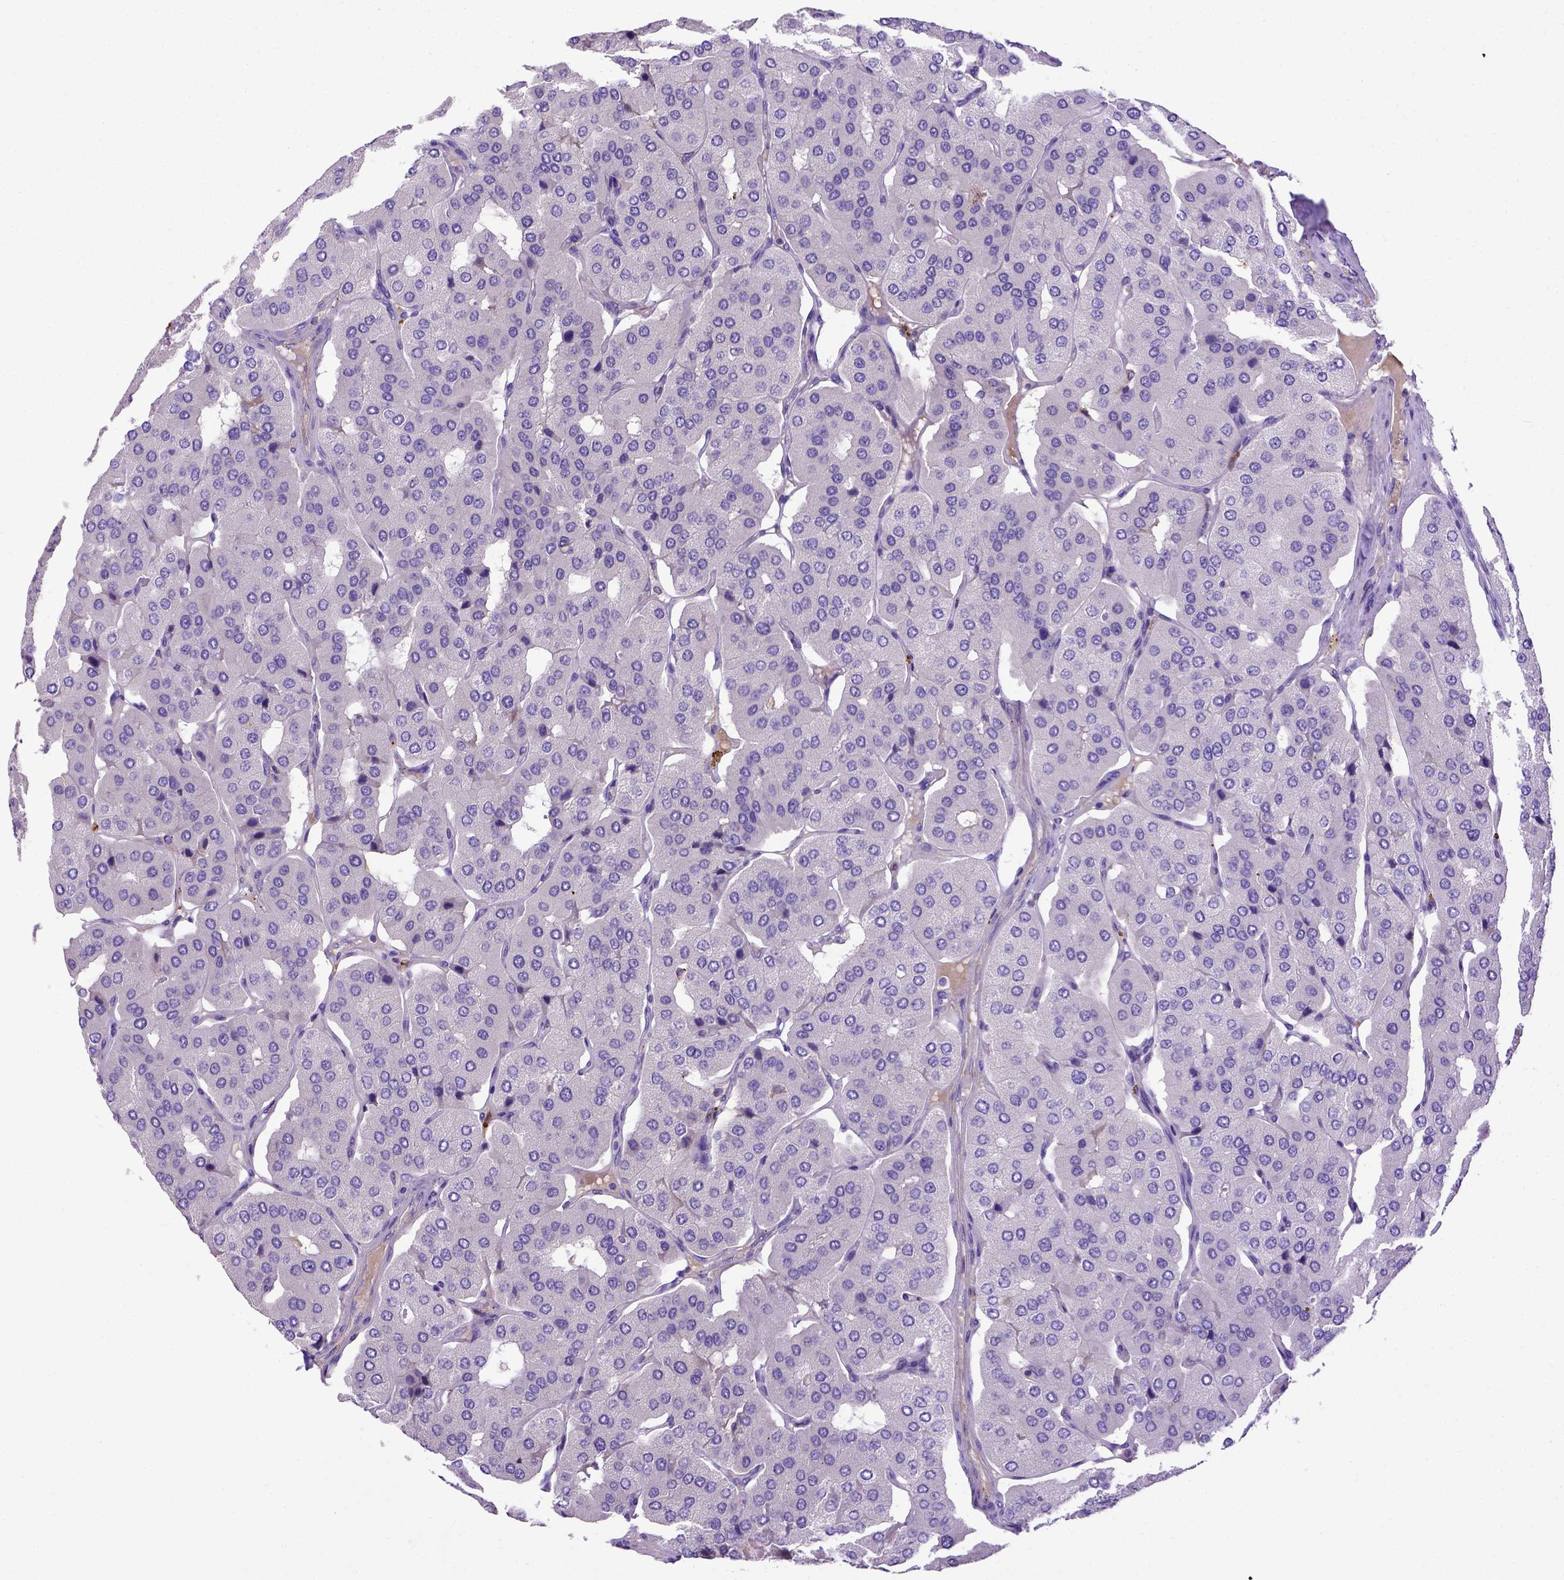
{"staining": {"intensity": "negative", "quantity": "none", "location": "none"}, "tissue": "parathyroid gland", "cell_type": "Glandular cells", "image_type": "normal", "snomed": [{"axis": "morphology", "description": "Normal tissue, NOS"}, {"axis": "morphology", "description": "Adenoma, NOS"}, {"axis": "topography", "description": "Parathyroid gland"}], "caption": "Human parathyroid gland stained for a protein using immunohistochemistry (IHC) exhibits no expression in glandular cells.", "gene": "ADAM12", "patient": {"sex": "female", "age": 86}}